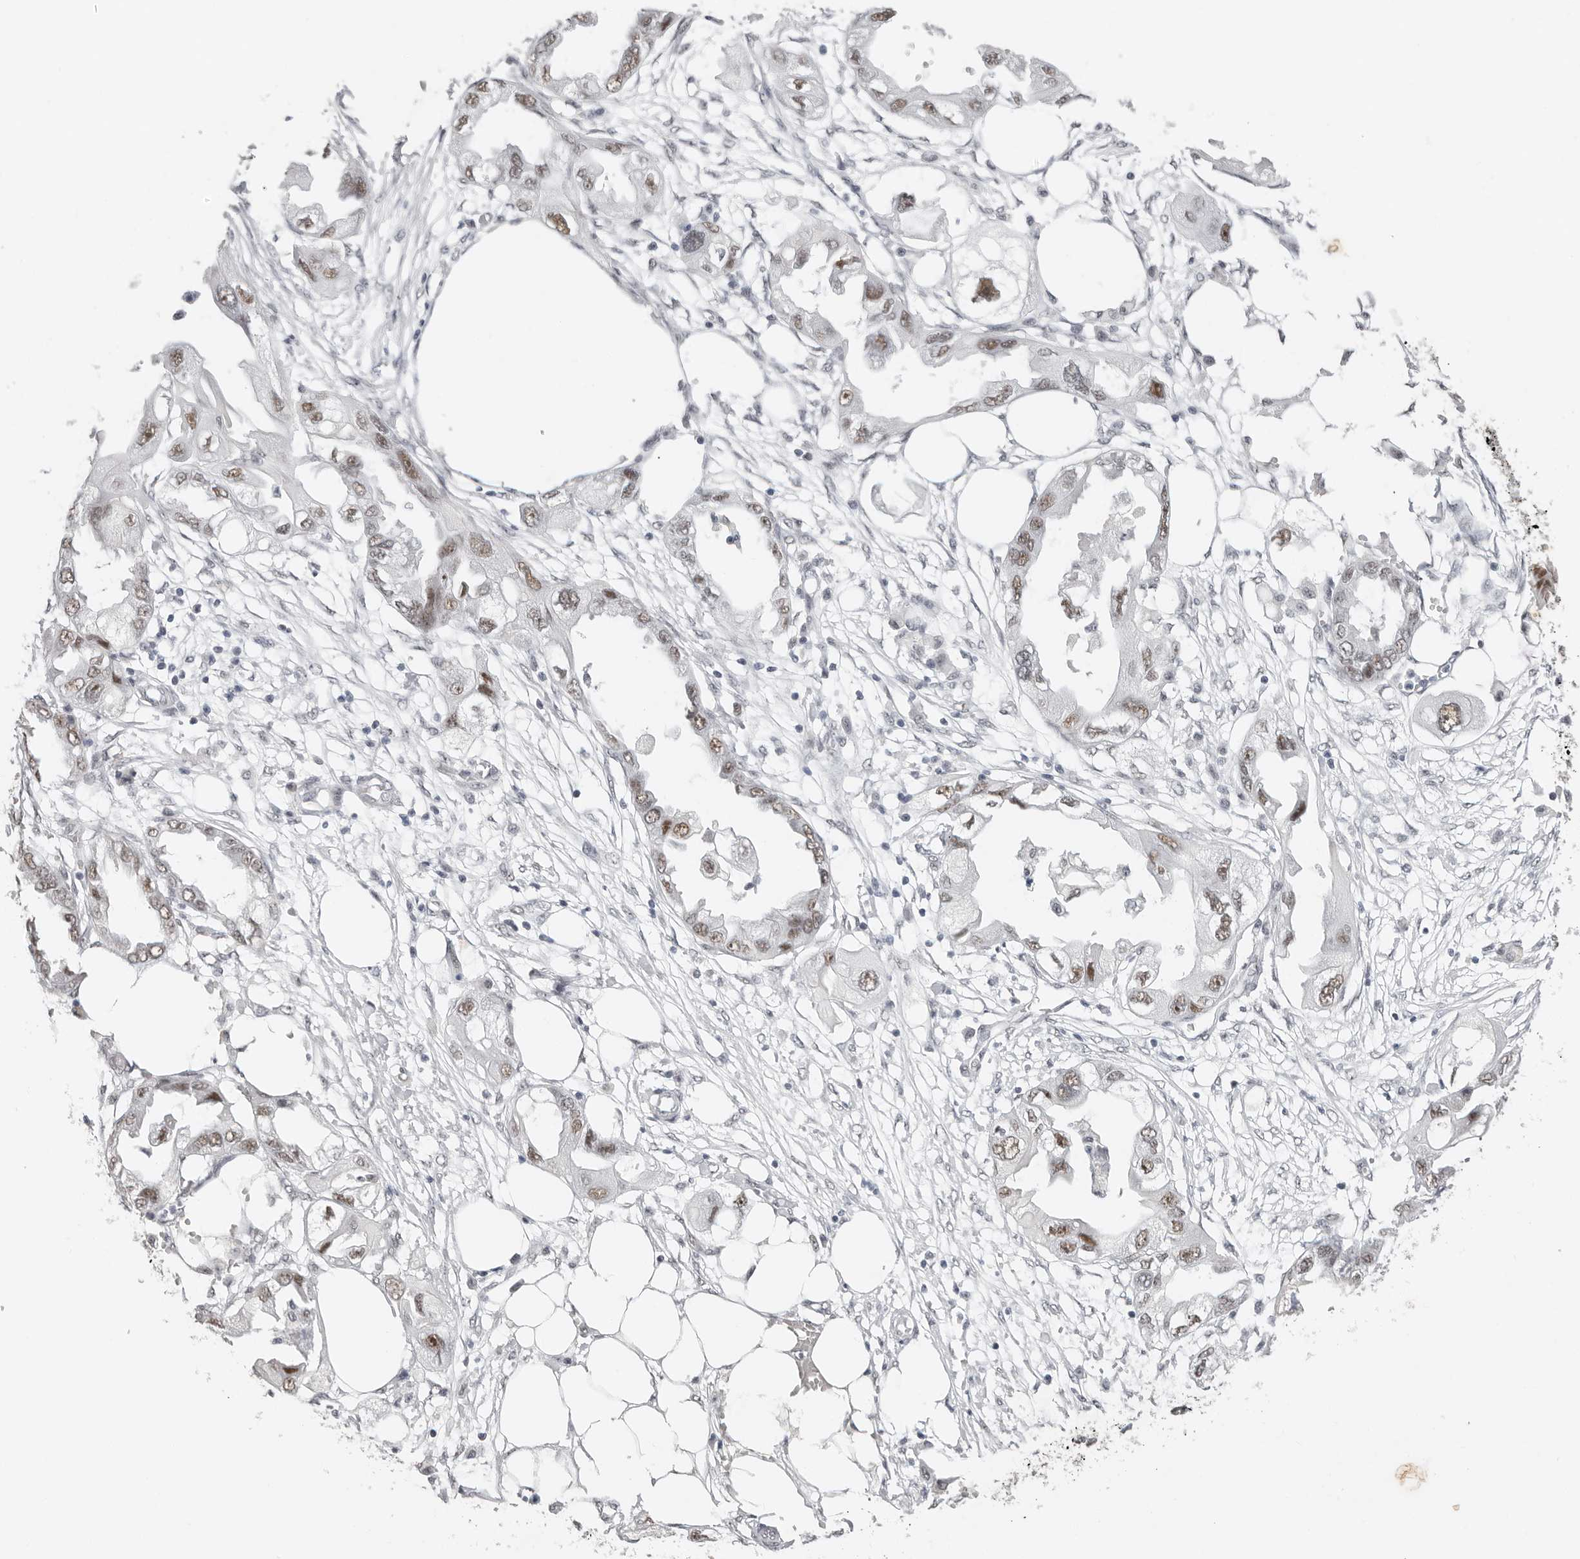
{"staining": {"intensity": "moderate", "quantity": "25%-75%", "location": "nuclear"}, "tissue": "endometrial cancer", "cell_type": "Tumor cells", "image_type": "cancer", "snomed": [{"axis": "morphology", "description": "Adenocarcinoma, NOS"}, {"axis": "morphology", "description": "Adenocarcinoma, metastatic, NOS"}, {"axis": "topography", "description": "Adipose tissue"}, {"axis": "topography", "description": "Endometrium"}], "caption": "Tumor cells display moderate nuclear expression in about 25%-75% of cells in endometrial cancer. The staining is performed using DAB brown chromogen to label protein expression. The nuclei are counter-stained blue using hematoxylin.", "gene": "LARP7", "patient": {"sex": "female", "age": 67}}